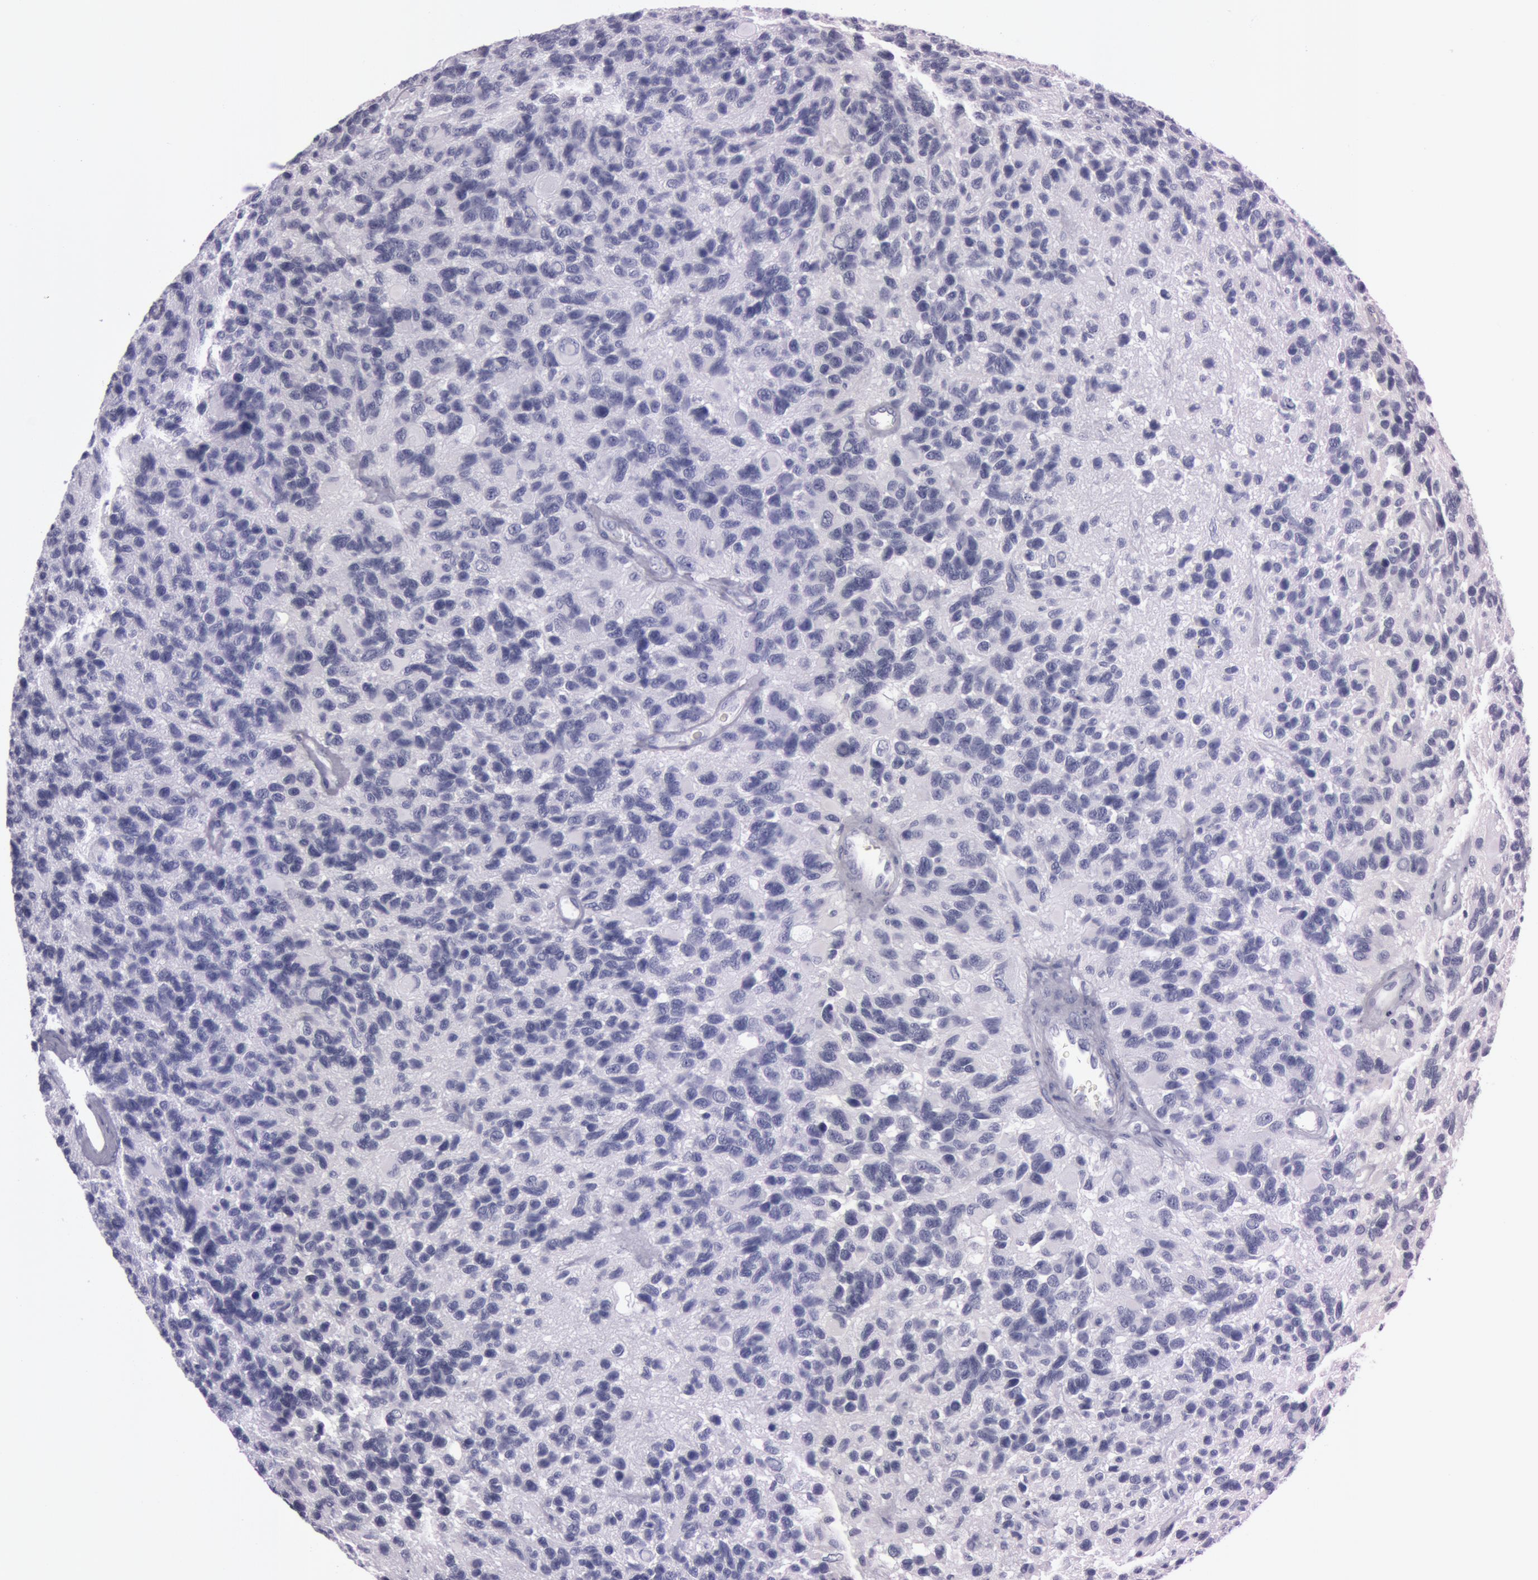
{"staining": {"intensity": "negative", "quantity": "none", "location": "none"}, "tissue": "glioma", "cell_type": "Tumor cells", "image_type": "cancer", "snomed": [{"axis": "morphology", "description": "Glioma, malignant, High grade"}, {"axis": "topography", "description": "Brain"}], "caption": "A high-resolution micrograph shows immunohistochemistry (IHC) staining of glioma, which reveals no significant expression in tumor cells.", "gene": "S100A7", "patient": {"sex": "male", "age": 77}}